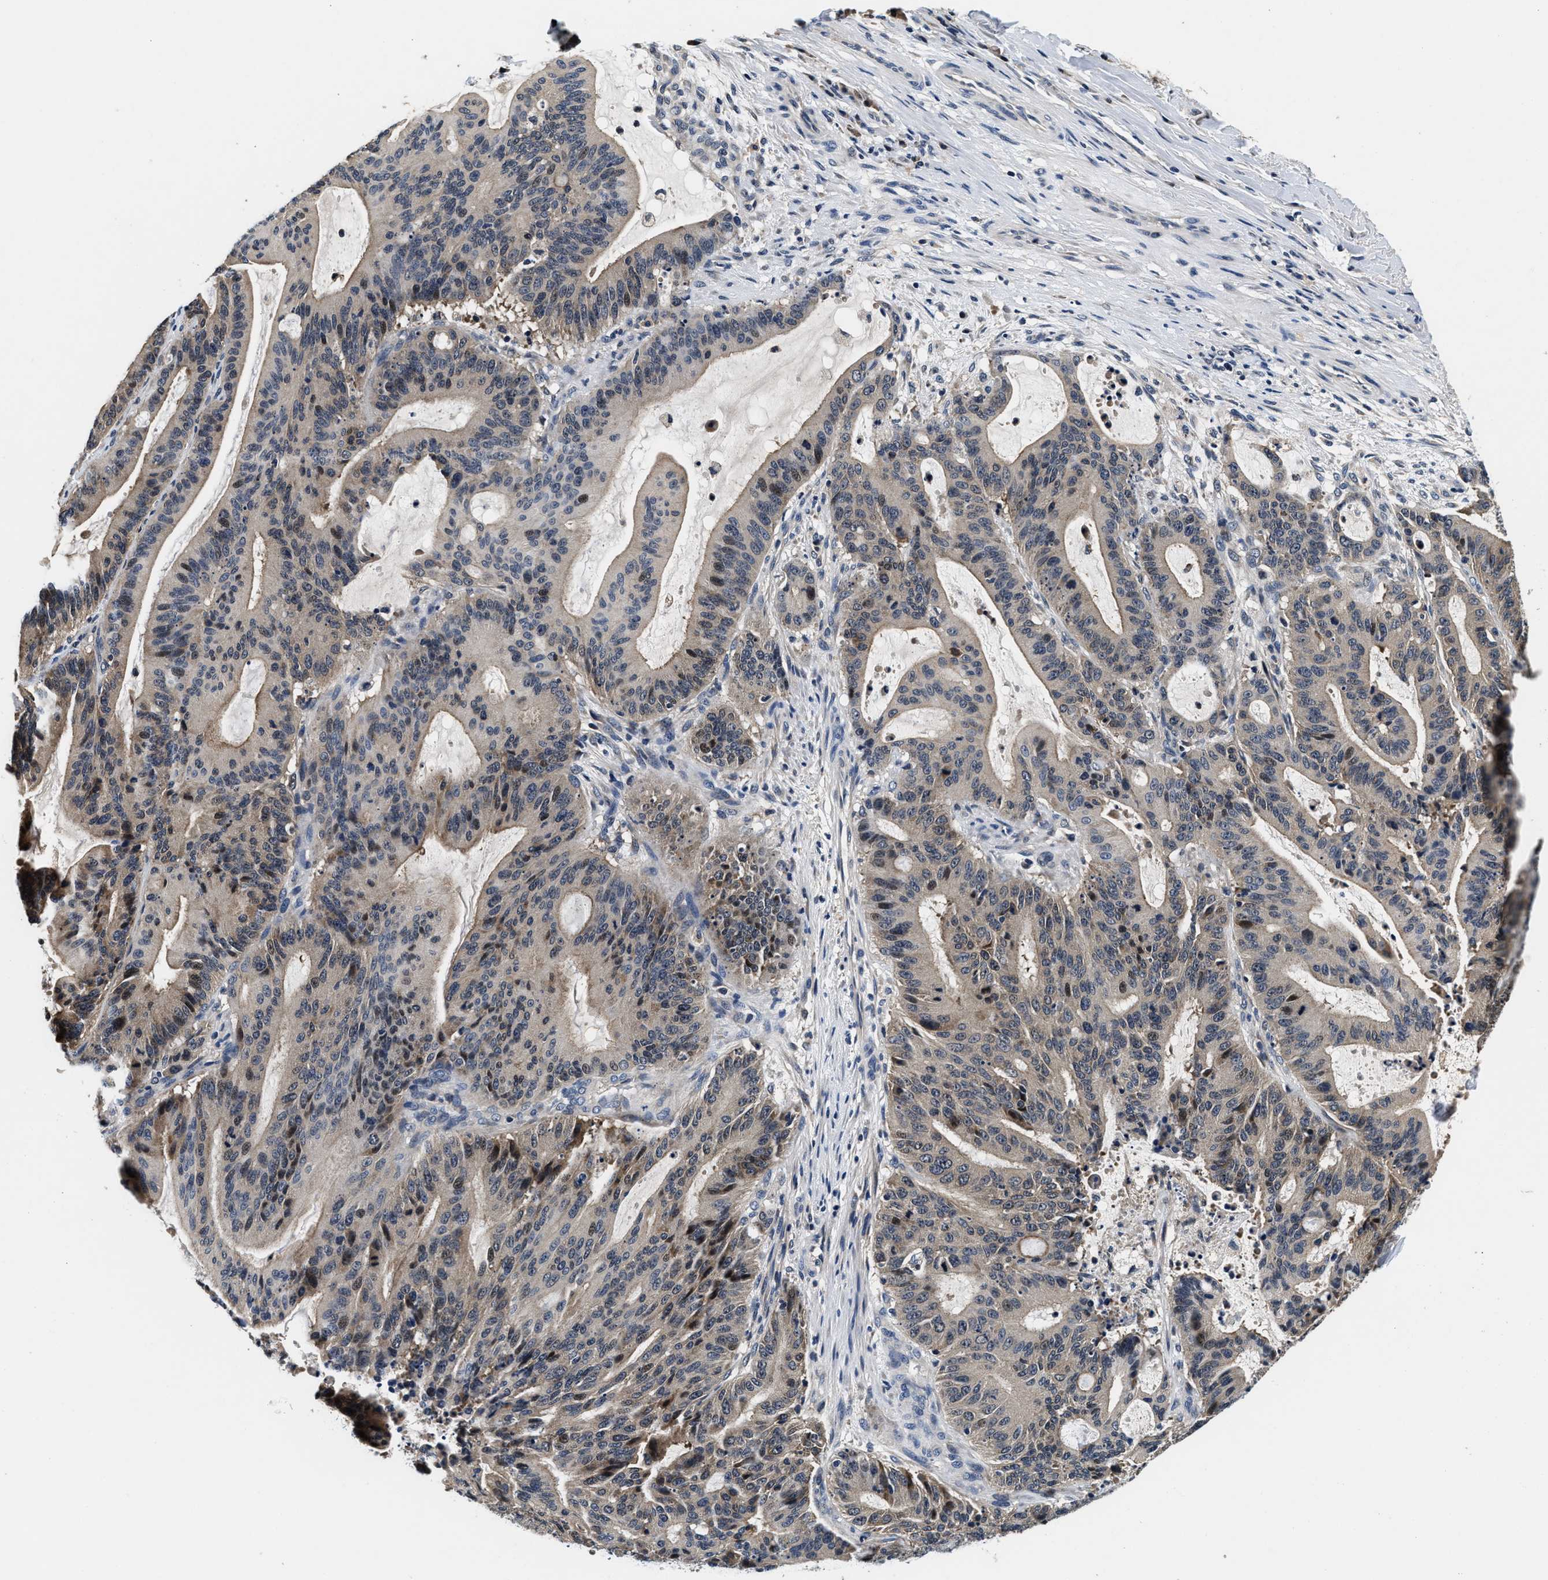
{"staining": {"intensity": "negative", "quantity": "none", "location": "none"}, "tissue": "liver cancer", "cell_type": "Tumor cells", "image_type": "cancer", "snomed": [{"axis": "morphology", "description": "Normal tissue, NOS"}, {"axis": "morphology", "description": "Cholangiocarcinoma"}, {"axis": "topography", "description": "Liver"}, {"axis": "topography", "description": "Peripheral nerve tissue"}], "caption": "Image shows no protein staining in tumor cells of cholangiocarcinoma (liver) tissue. Nuclei are stained in blue.", "gene": "PHPT1", "patient": {"sex": "female", "age": 73}}